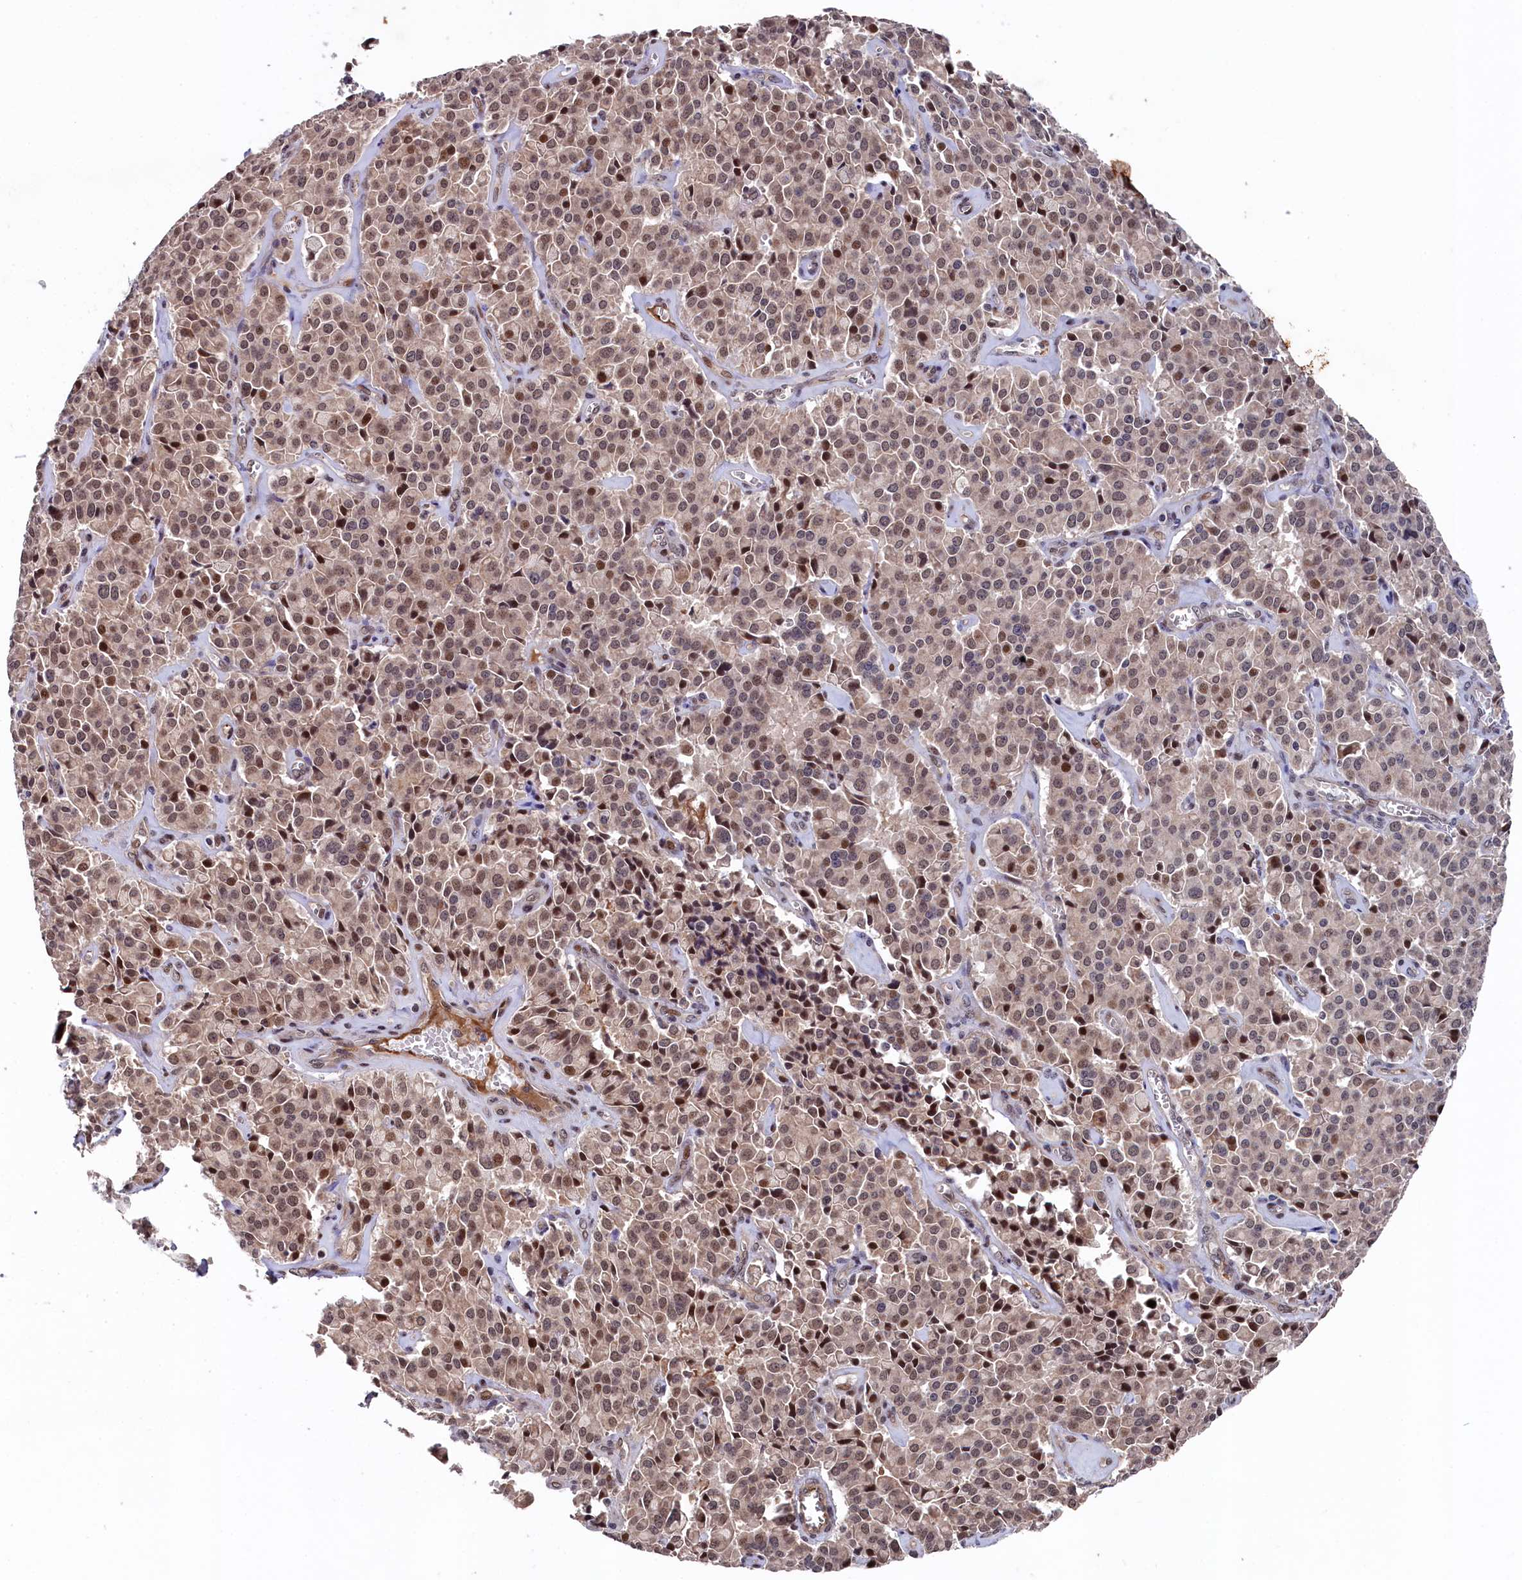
{"staining": {"intensity": "moderate", "quantity": ">75%", "location": "cytoplasmic/membranous,nuclear"}, "tissue": "pancreatic cancer", "cell_type": "Tumor cells", "image_type": "cancer", "snomed": [{"axis": "morphology", "description": "Adenocarcinoma, NOS"}, {"axis": "topography", "description": "Pancreas"}], "caption": "Moderate cytoplasmic/membranous and nuclear protein positivity is present in approximately >75% of tumor cells in adenocarcinoma (pancreatic).", "gene": "CLPX", "patient": {"sex": "male", "age": 65}}